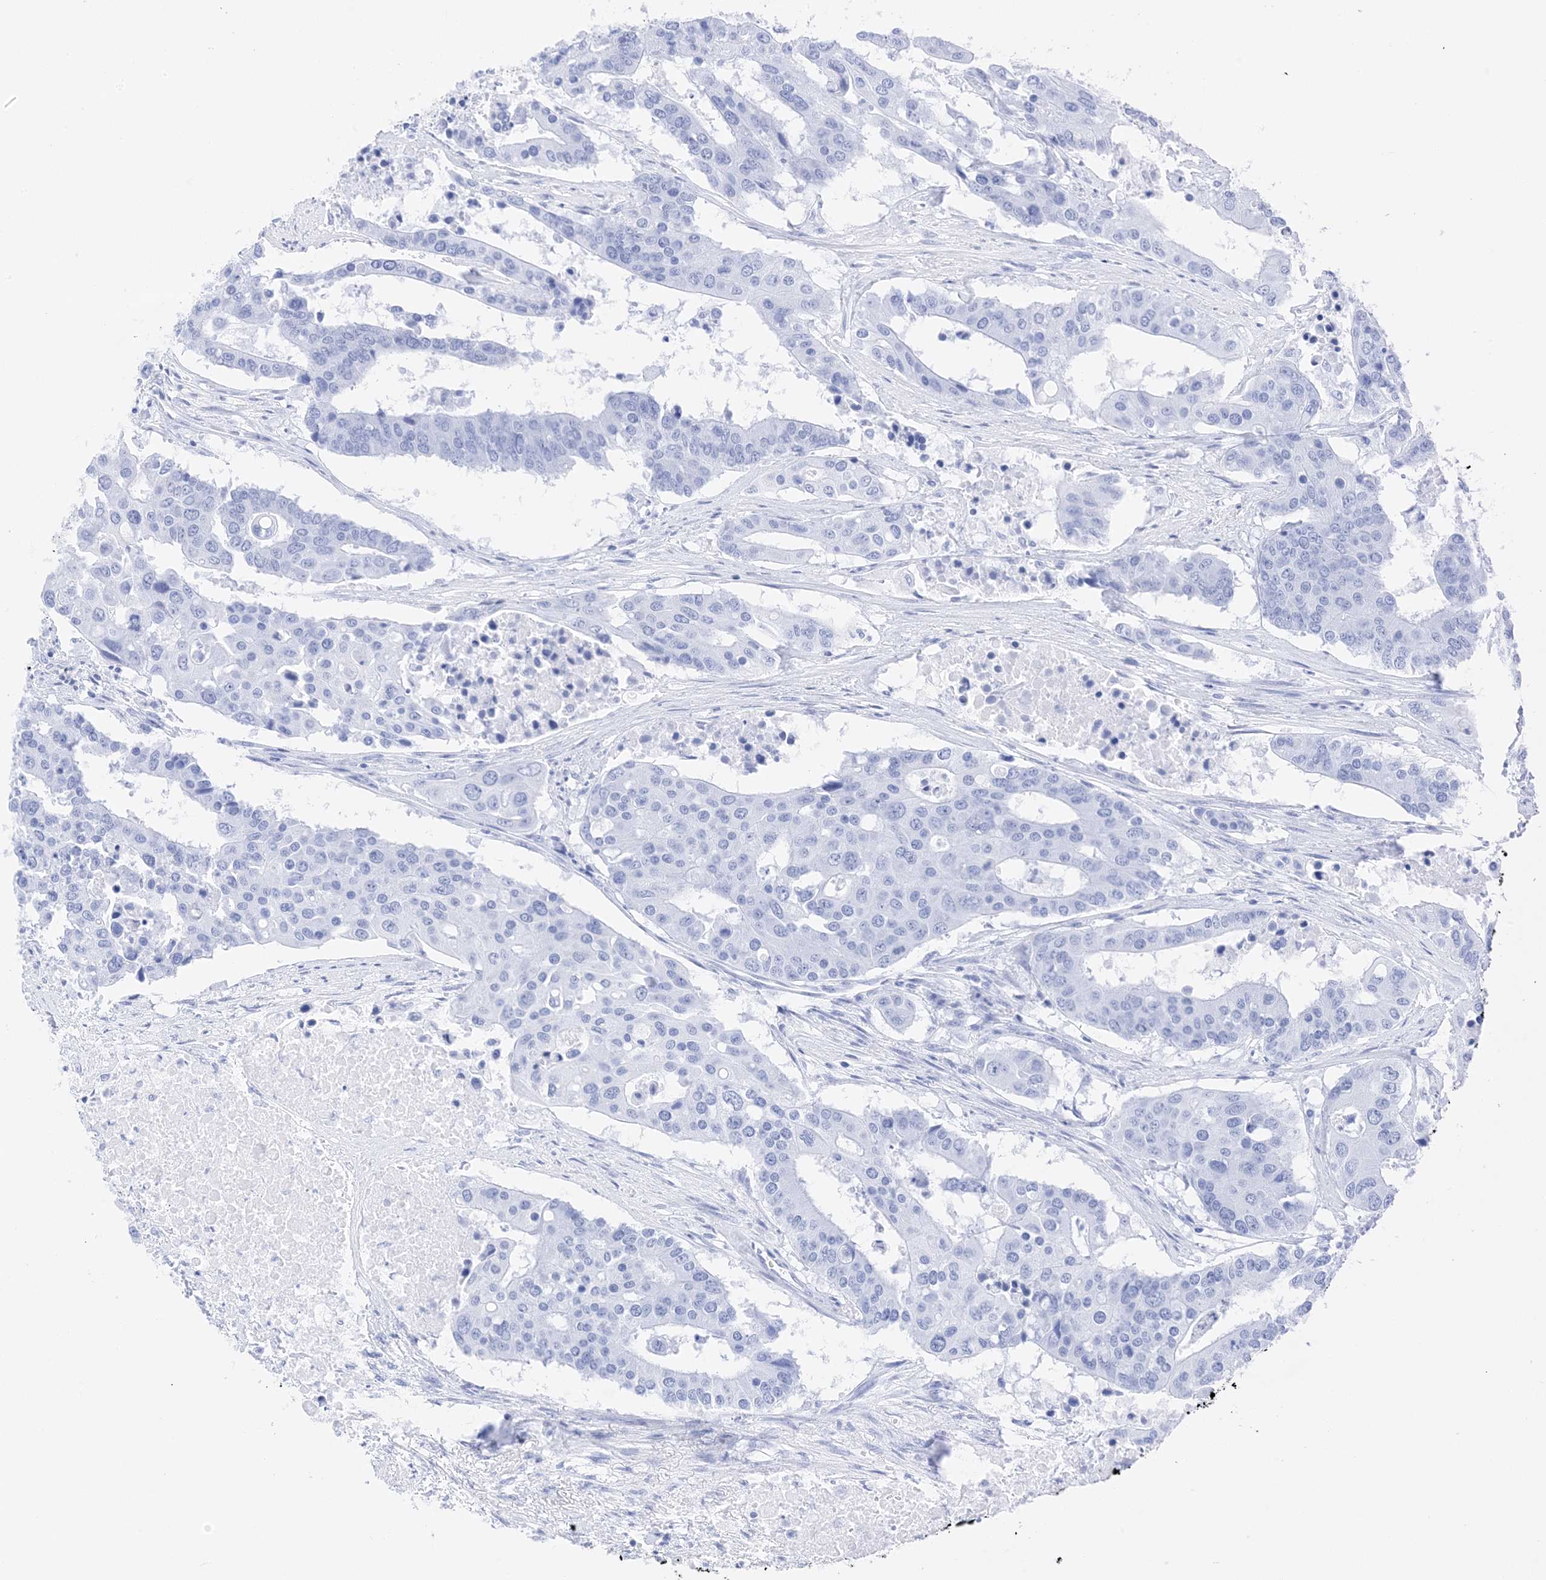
{"staining": {"intensity": "negative", "quantity": "none", "location": "none"}, "tissue": "colorectal cancer", "cell_type": "Tumor cells", "image_type": "cancer", "snomed": [{"axis": "morphology", "description": "Adenocarcinoma, NOS"}, {"axis": "topography", "description": "Colon"}], "caption": "A photomicrograph of human colorectal adenocarcinoma is negative for staining in tumor cells.", "gene": "MUC17", "patient": {"sex": "male", "age": 77}}